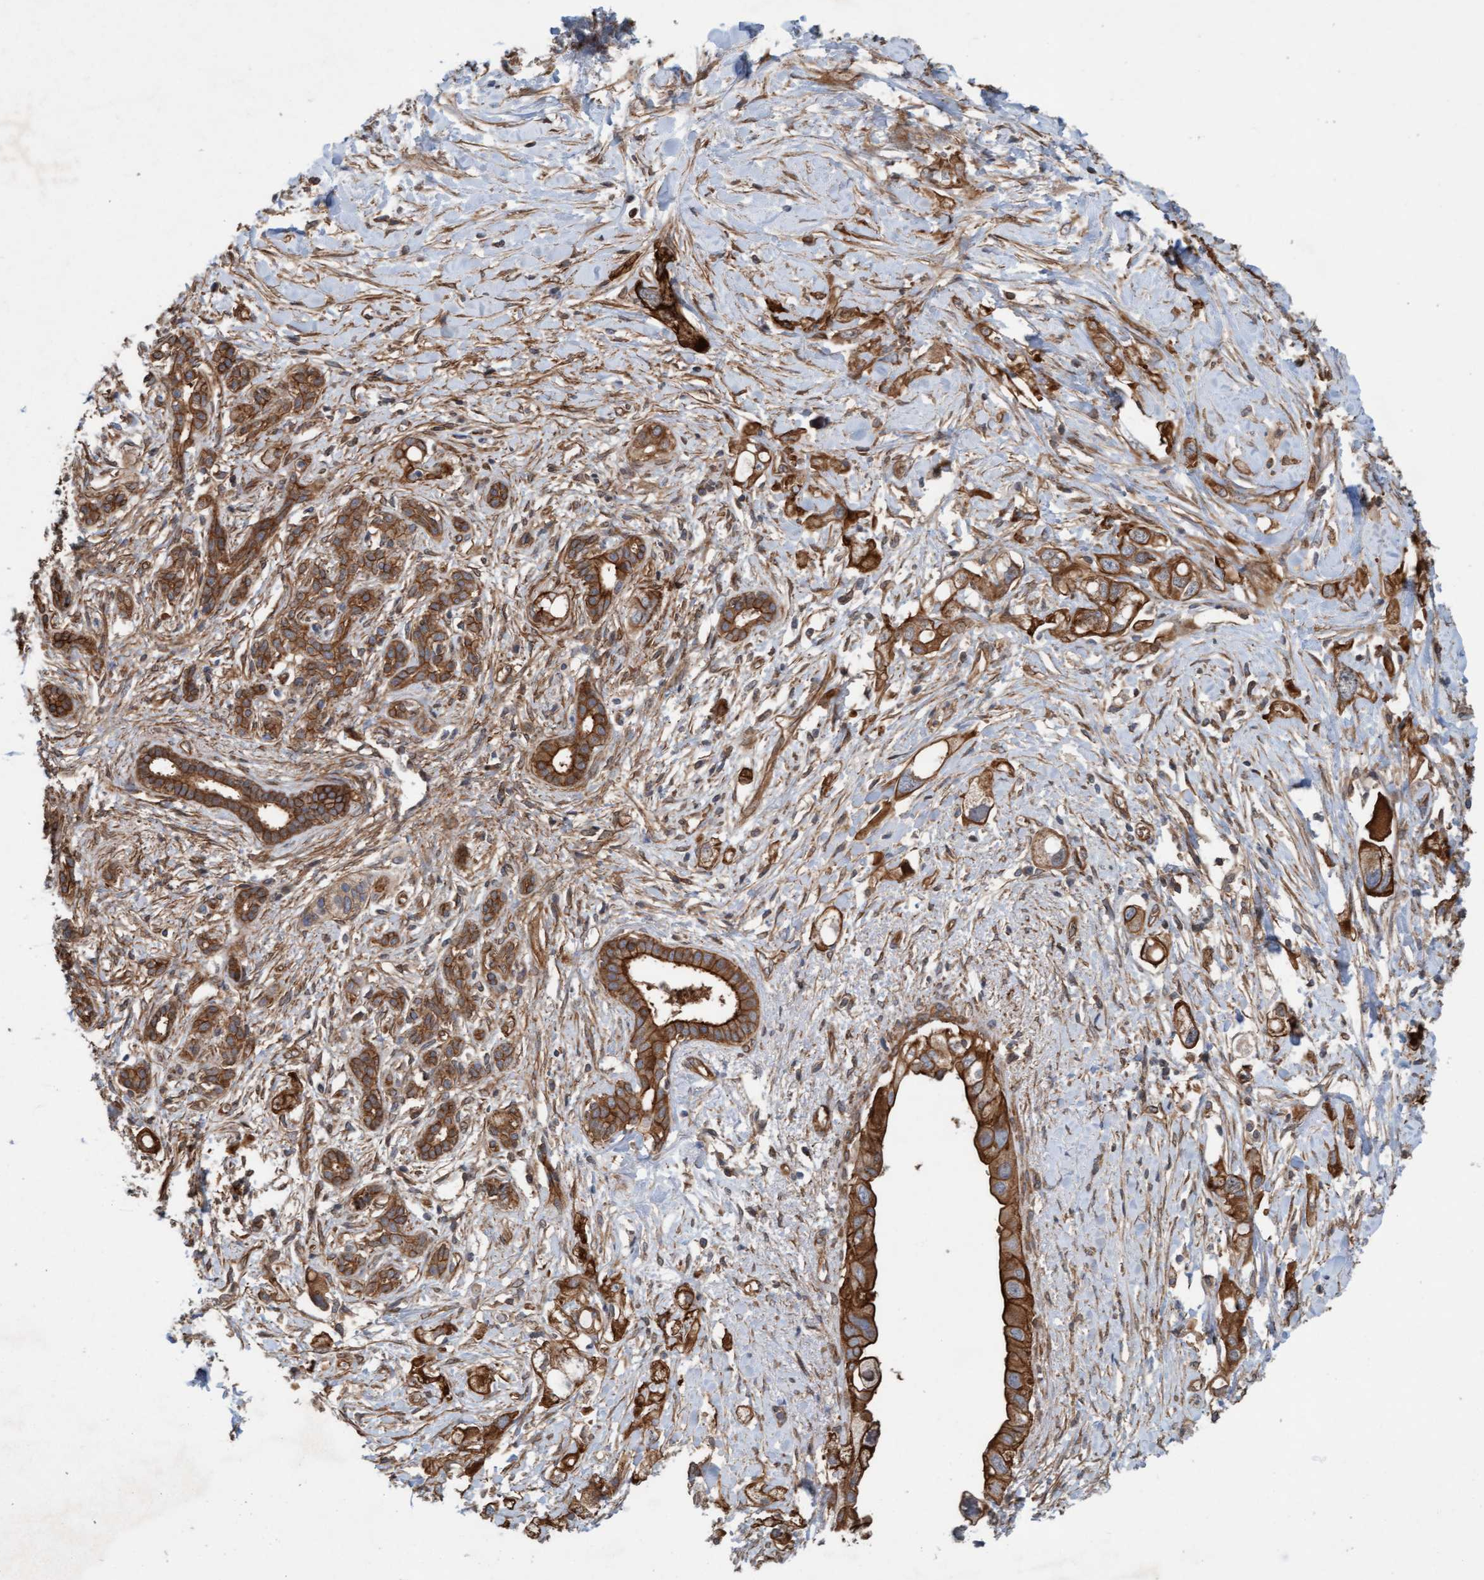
{"staining": {"intensity": "moderate", "quantity": ">75%", "location": "cytoplasmic/membranous"}, "tissue": "pancreatic cancer", "cell_type": "Tumor cells", "image_type": "cancer", "snomed": [{"axis": "morphology", "description": "Adenocarcinoma, NOS"}, {"axis": "topography", "description": "Pancreas"}], "caption": "Immunohistochemical staining of adenocarcinoma (pancreatic) reveals moderate cytoplasmic/membranous protein expression in approximately >75% of tumor cells.", "gene": "ERAL1", "patient": {"sex": "female", "age": 56}}